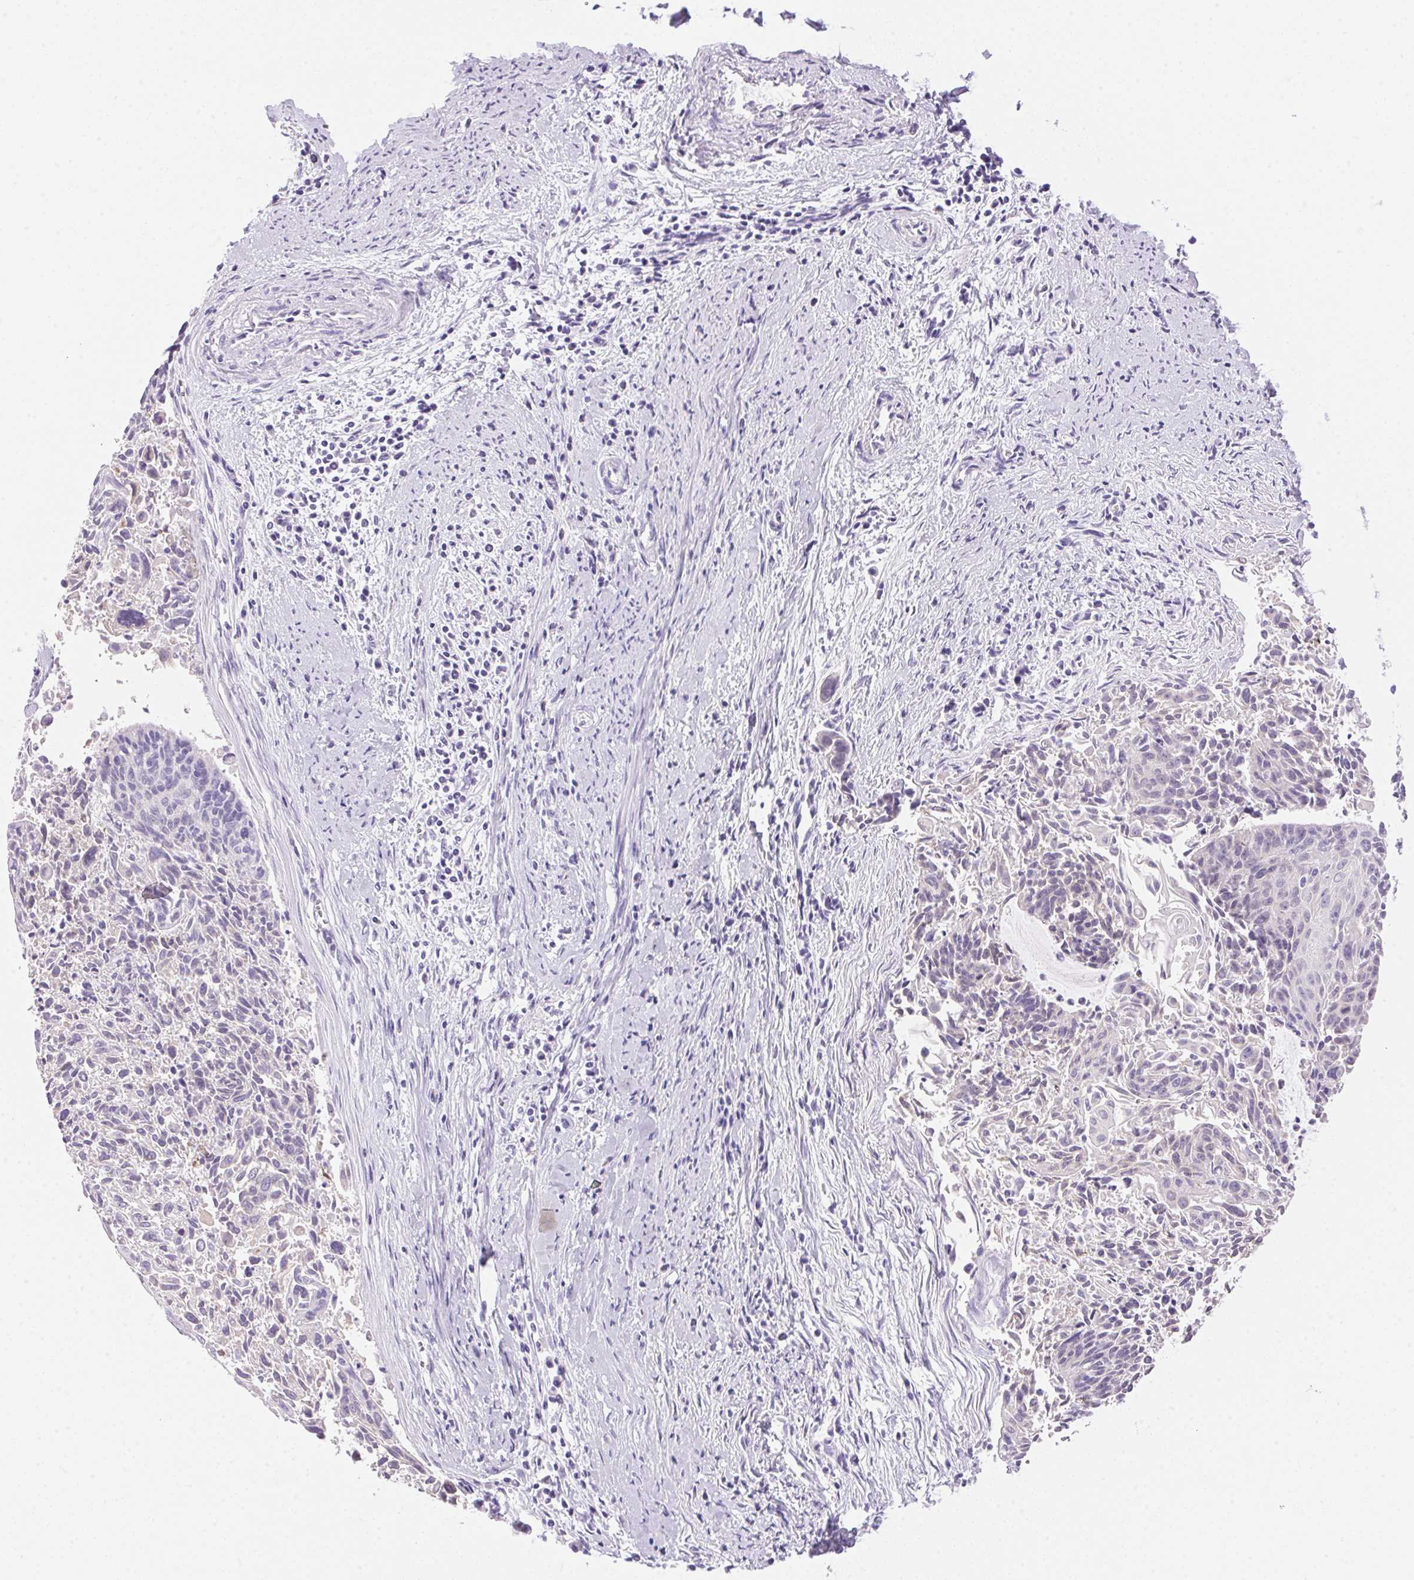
{"staining": {"intensity": "negative", "quantity": "none", "location": "none"}, "tissue": "cervical cancer", "cell_type": "Tumor cells", "image_type": "cancer", "snomed": [{"axis": "morphology", "description": "Squamous cell carcinoma, NOS"}, {"axis": "topography", "description": "Cervix"}], "caption": "This is an immunohistochemistry image of human cervical cancer (squamous cell carcinoma). There is no staining in tumor cells.", "gene": "DHCR24", "patient": {"sex": "female", "age": 55}}